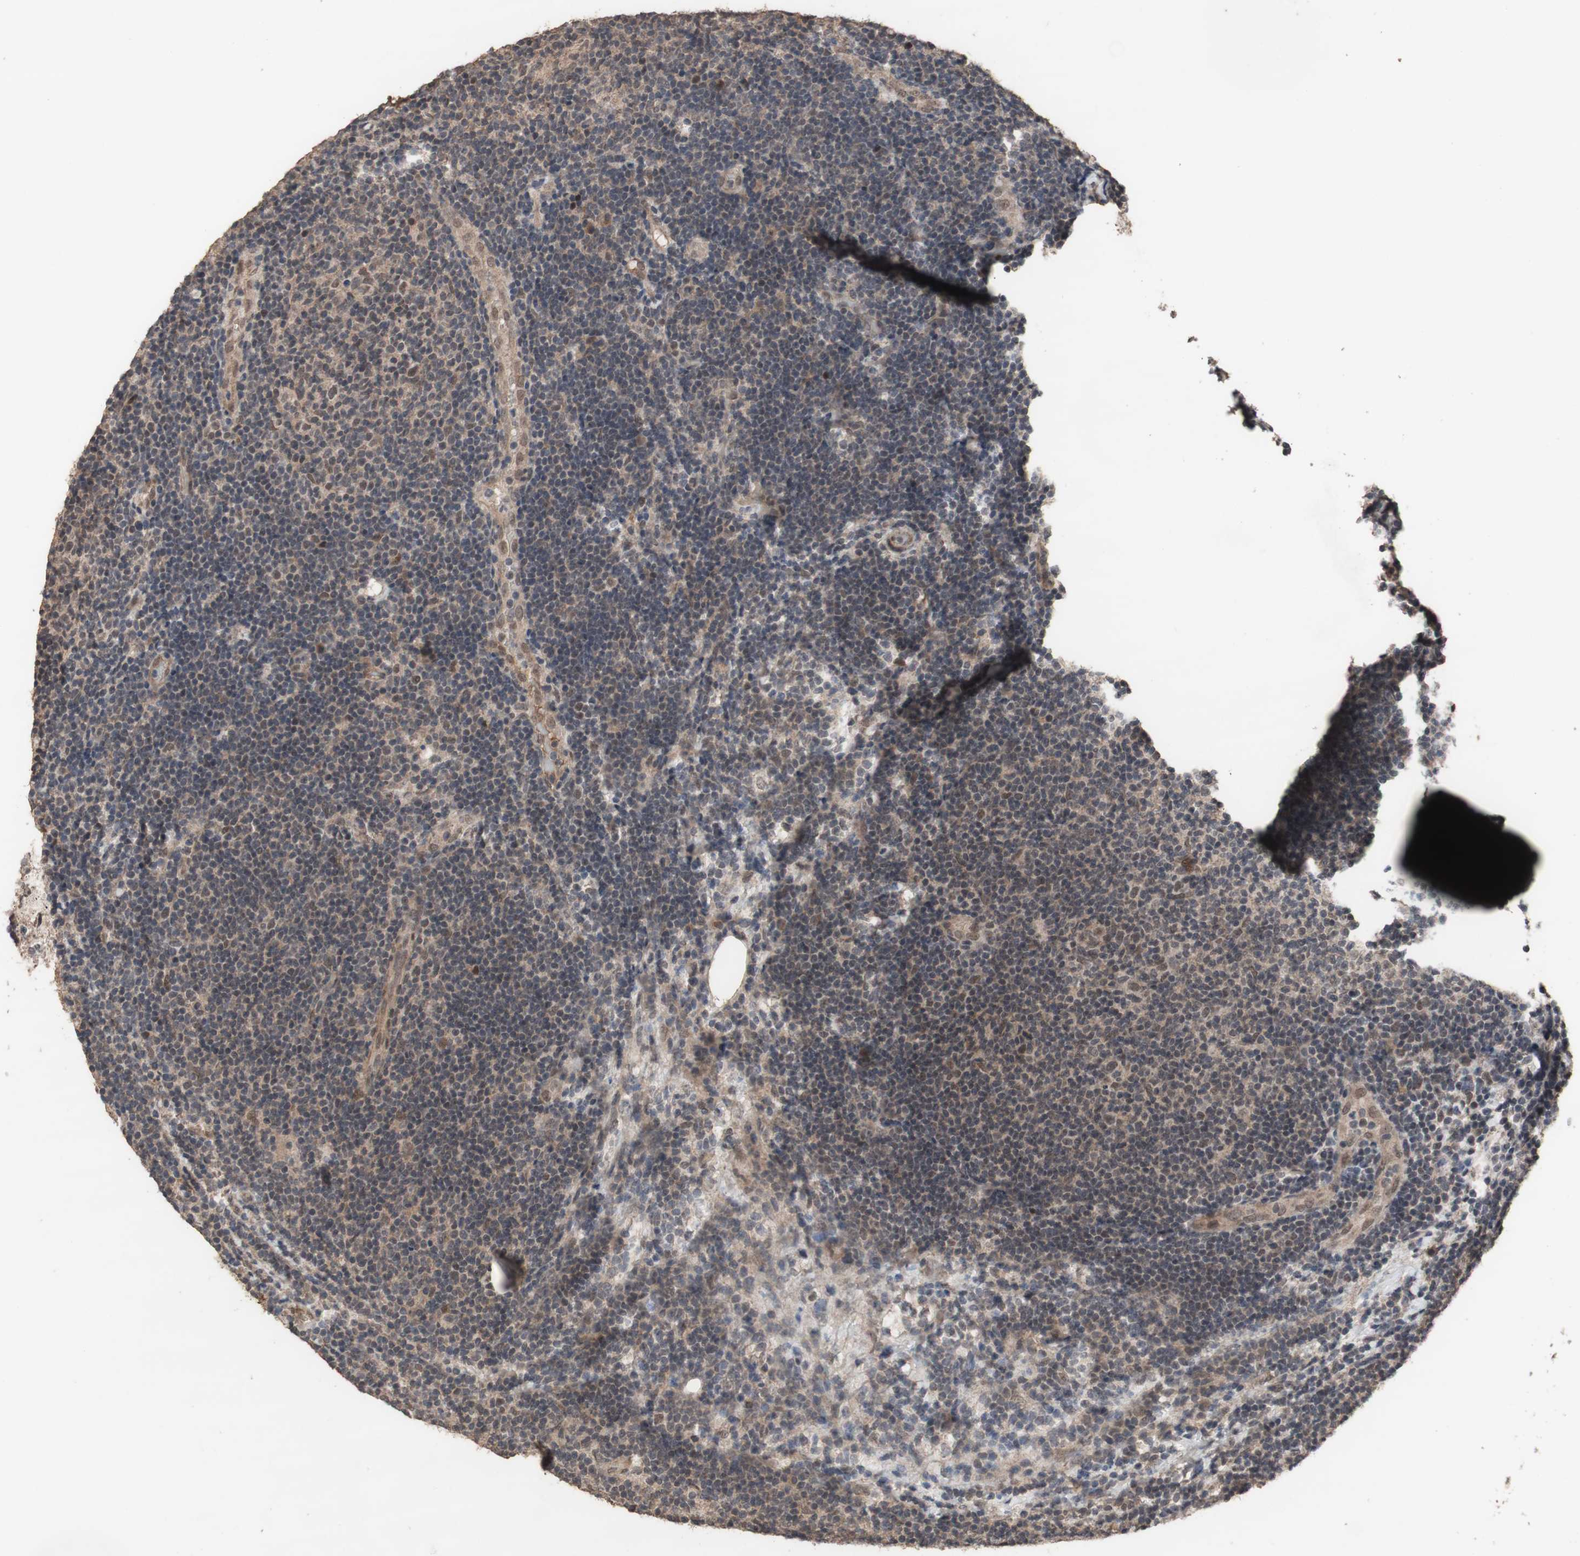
{"staining": {"intensity": "weak", "quantity": "<25%", "location": "cytoplasmic/membranous,nuclear"}, "tissue": "lymphoma", "cell_type": "Tumor cells", "image_type": "cancer", "snomed": [{"axis": "morphology", "description": "Malignant lymphoma, non-Hodgkin's type, Low grade"}, {"axis": "topography", "description": "Lymph node"}], "caption": "Histopathology image shows no significant protein positivity in tumor cells of lymphoma. Nuclei are stained in blue.", "gene": "KANSL1", "patient": {"sex": "male", "age": 83}}